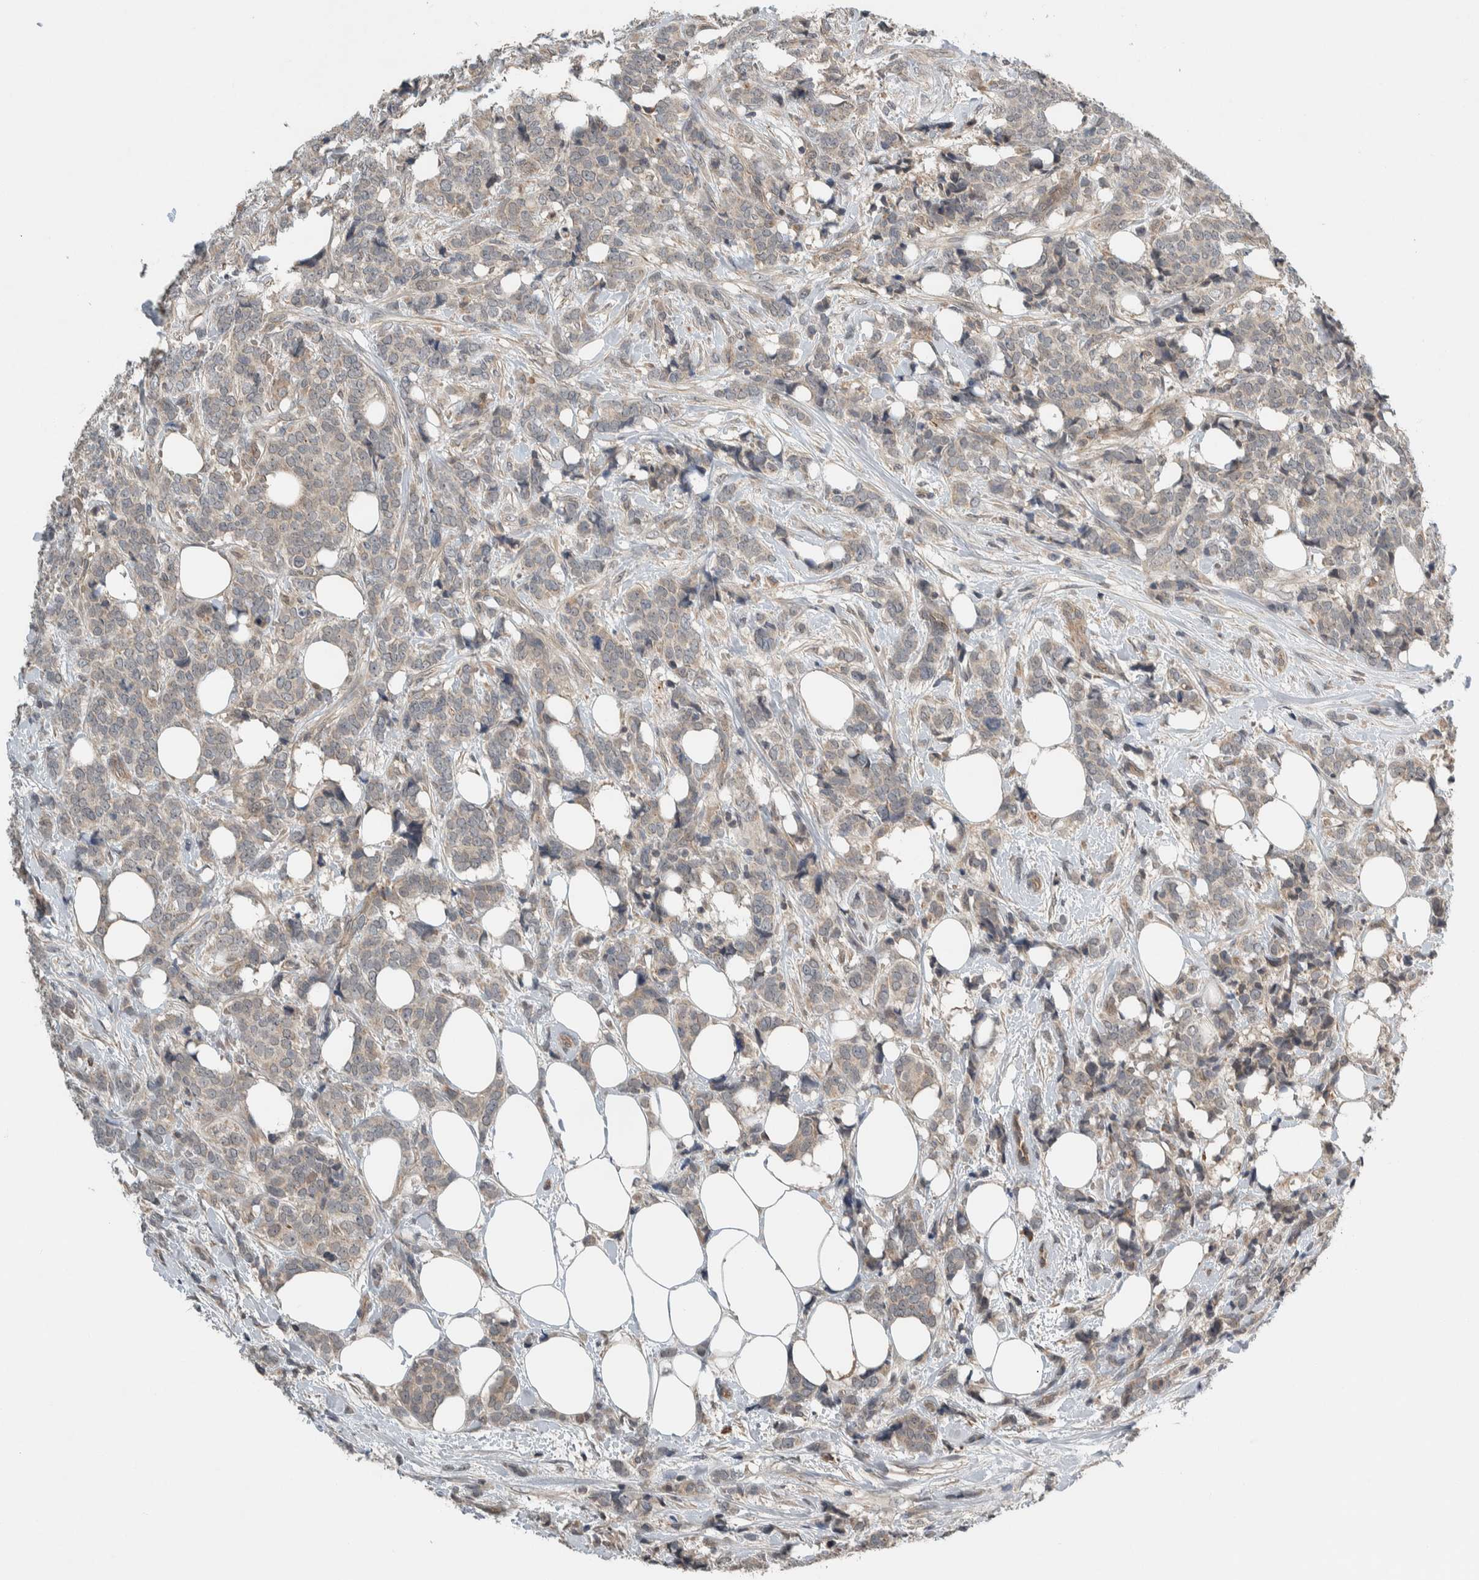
{"staining": {"intensity": "weak", "quantity": "25%-75%", "location": "cytoplasmic/membranous"}, "tissue": "breast cancer", "cell_type": "Tumor cells", "image_type": "cancer", "snomed": [{"axis": "morphology", "description": "Lobular carcinoma"}, {"axis": "topography", "description": "Skin"}, {"axis": "topography", "description": "Breast"}], "caption": "Protein staining displays weak cytoplasmic/membranous staining in approximately 25%-75% of tumor cells in lobular carcinoma (breast).", "gene": "ARMC7", "patient": {"sex": "female", "age": 46}}